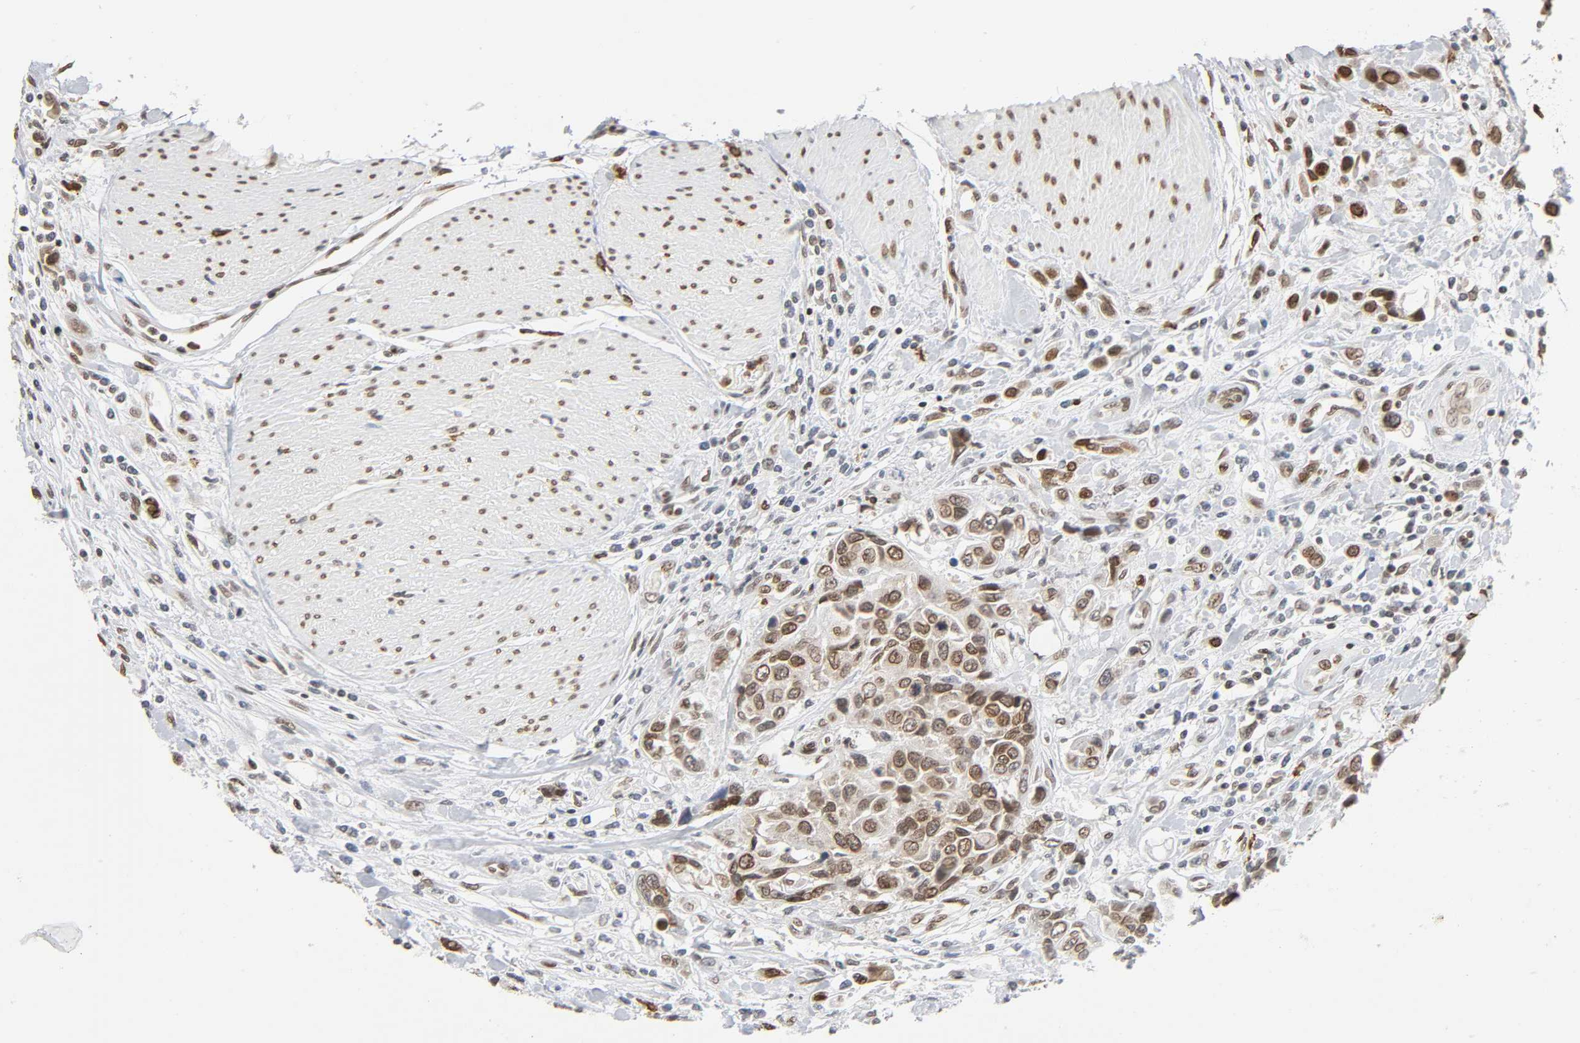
{"staining": {"intensity": "moderate", "quantity": ">75%", "location": "nuclear"}, "tissue": "urothelial cancer", "cell_type": "Tumor cells", "image_type": "cancer", "snomed": [{"axis": "morphology", "description": "Urothelial carcinoma, High grade"}, {"axis": "topography", "description": "Urinary bladder"}], "caption": "An immunohistochemistry (IHC) histopathology image of neoplastic tissue is shown. Protein staining in brown labels moderate nuclear positivity in high-grade urothelial carcinoma within tumor cells. (Brightfield microscopy of DAB IHC at high magnification).", "gene": "SUMO1", "patient": {"sex": "male", "age": 50}}